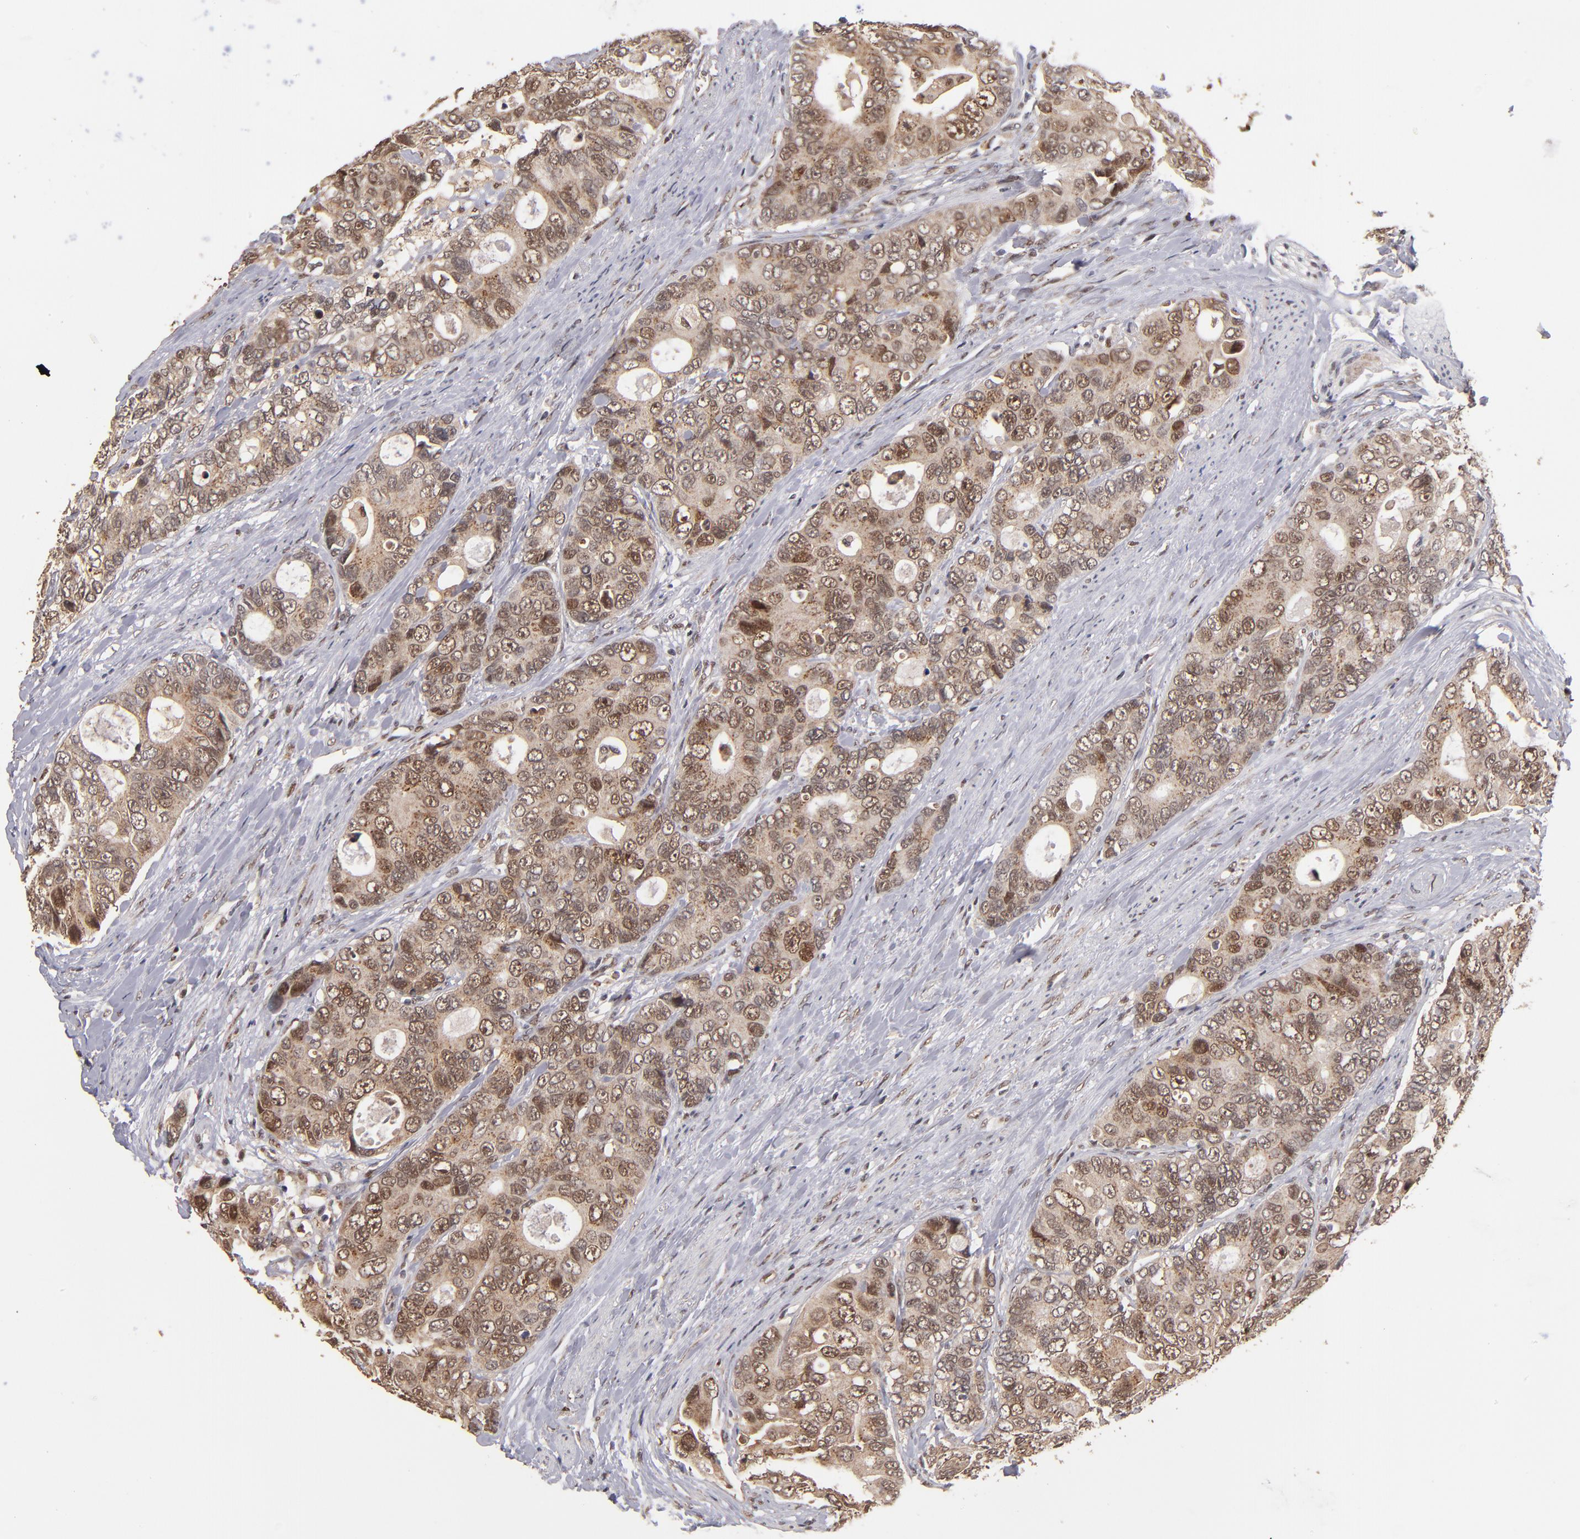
{"staining": {"intensity": "weak", "quantity": "25%-75%", "location": "cytoplasmic/membranous,nuclear"}, "tissue": "colorectal cancer", "cell_type": "Tumor cells", "image_type": "cancer", "snomed": [{"axis": "morphology", "description": "Adenocarcinoma, NOS"}, {"axis": "topography", "description": "Rectum"}], "caption": "Immunohistochemistry micrograph of neoplastic tissue: human colorectal cancer (adenocarcinoma) stained using immunohistochemistry (IHC) displays low levels of weak protein expression localized specifically in the cytoplasmic/membranous and nuclear of tumor cells, appearing as a cytoplasmic/membranous and nuclear brown color.", "gene": "EAPP", "patient": {"sex": "female", "age": 67}}